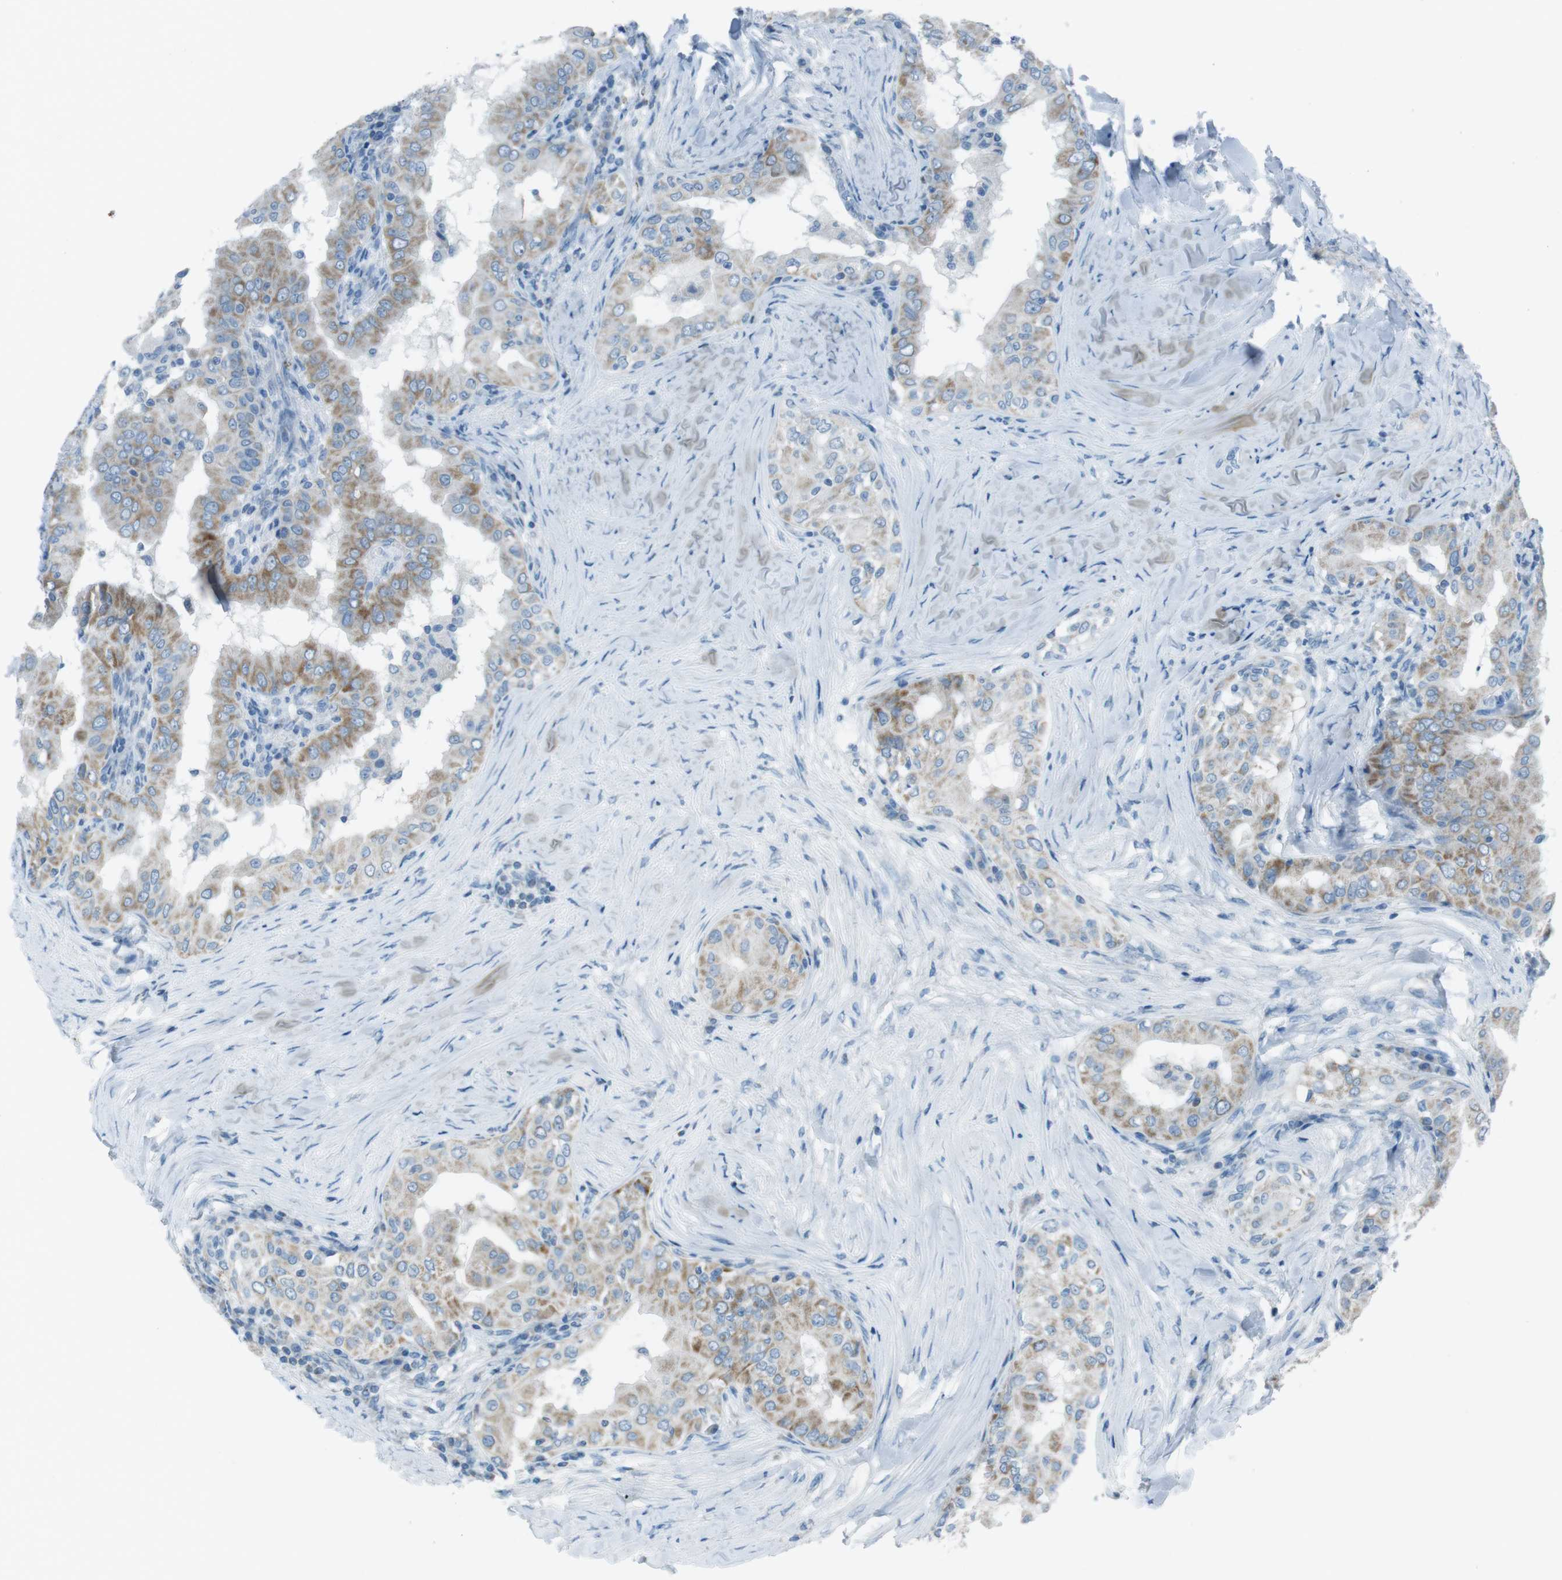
{"staining": {"intensity": "moderate", "quantity": "25%-75%", "location": "cytoplasmic/membranous"}, "tissue": "thyroid cancer", "cell_type": "Tumor cells", "image_type": "cancer", "snomed": [{"axis": "morphology", "description": "Papillary adenocarcinoma, NOS"}, {"axis": "topography", "description": "Thyroid gland"}], "caption": "High-power microscopy captured an immunohistochemistry photomicrograph of thyroid cancer, revealing moderate cytoplasmic/membranous expression in about 25%-75% of tumor cells. Using DAB (brown) and hematoxylin (blue) stains, captured at high magnification using brightfield microscopy.", "gene": "DNAJA3", "patient": {"sex": "male", "age": 33}}